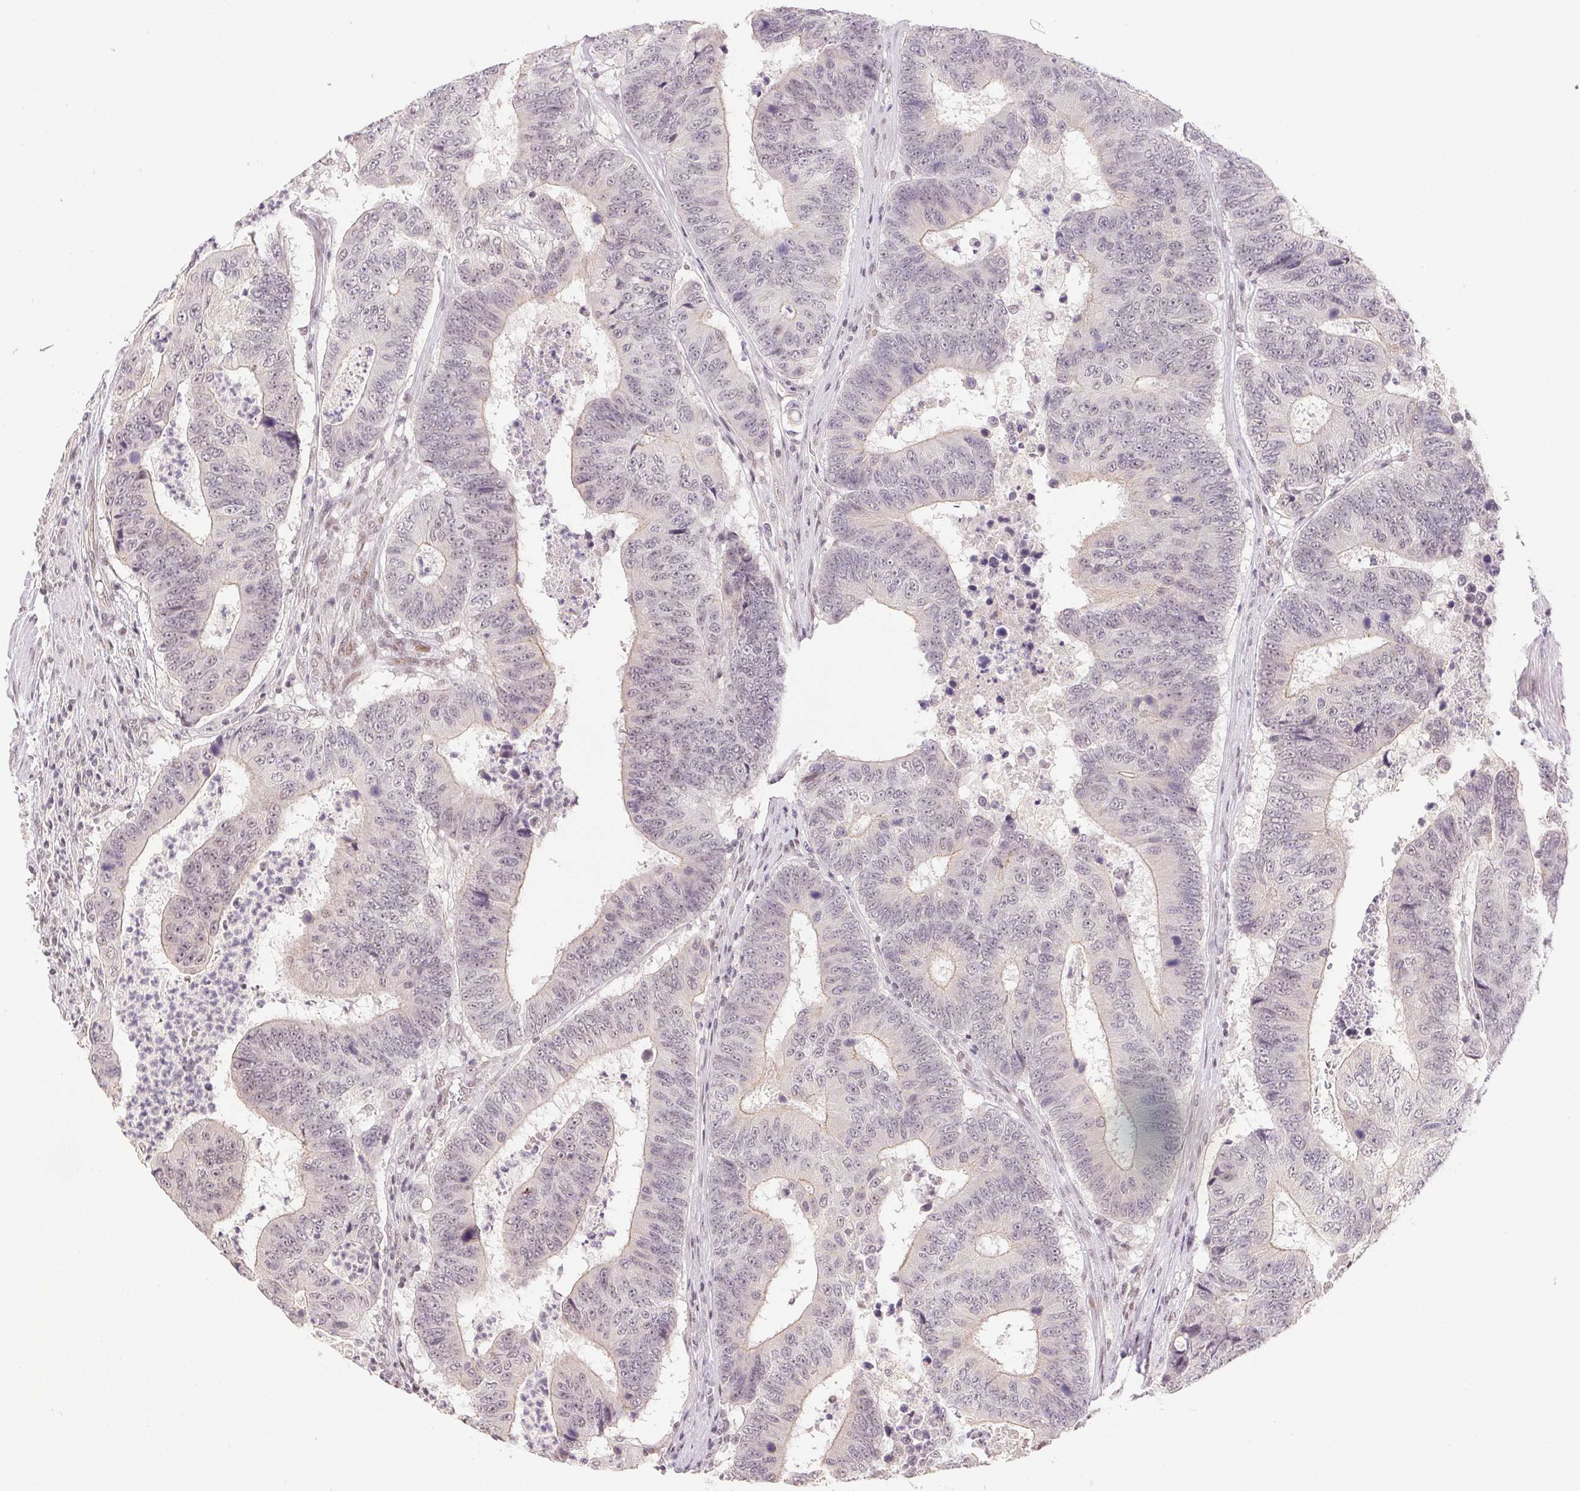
{"staining": {"intensity": "negative", "quantity": "none", "location": "none"}, "tissue": "colorectal cancer", "cell_type": "Tumor cells", "image_type": "cancer", "snomed": [{"axis": "morphology", "description": "Adenocarcinoma, NOS"}, {"axis": "topography", "description": "Colon"}], "caption": "This micrograph is of colorectal adenocarcinoma stained with immunohistochemistry to label a protein in brown with the nuclei are counter-stained blue. There is no positivity in tumor cells. (DAB (3,3'-diaminobenzidine) IHC with hematoxylin counter stain).", "gene": "KDM4D", "patient": {"sex": "female", "age": 48}}